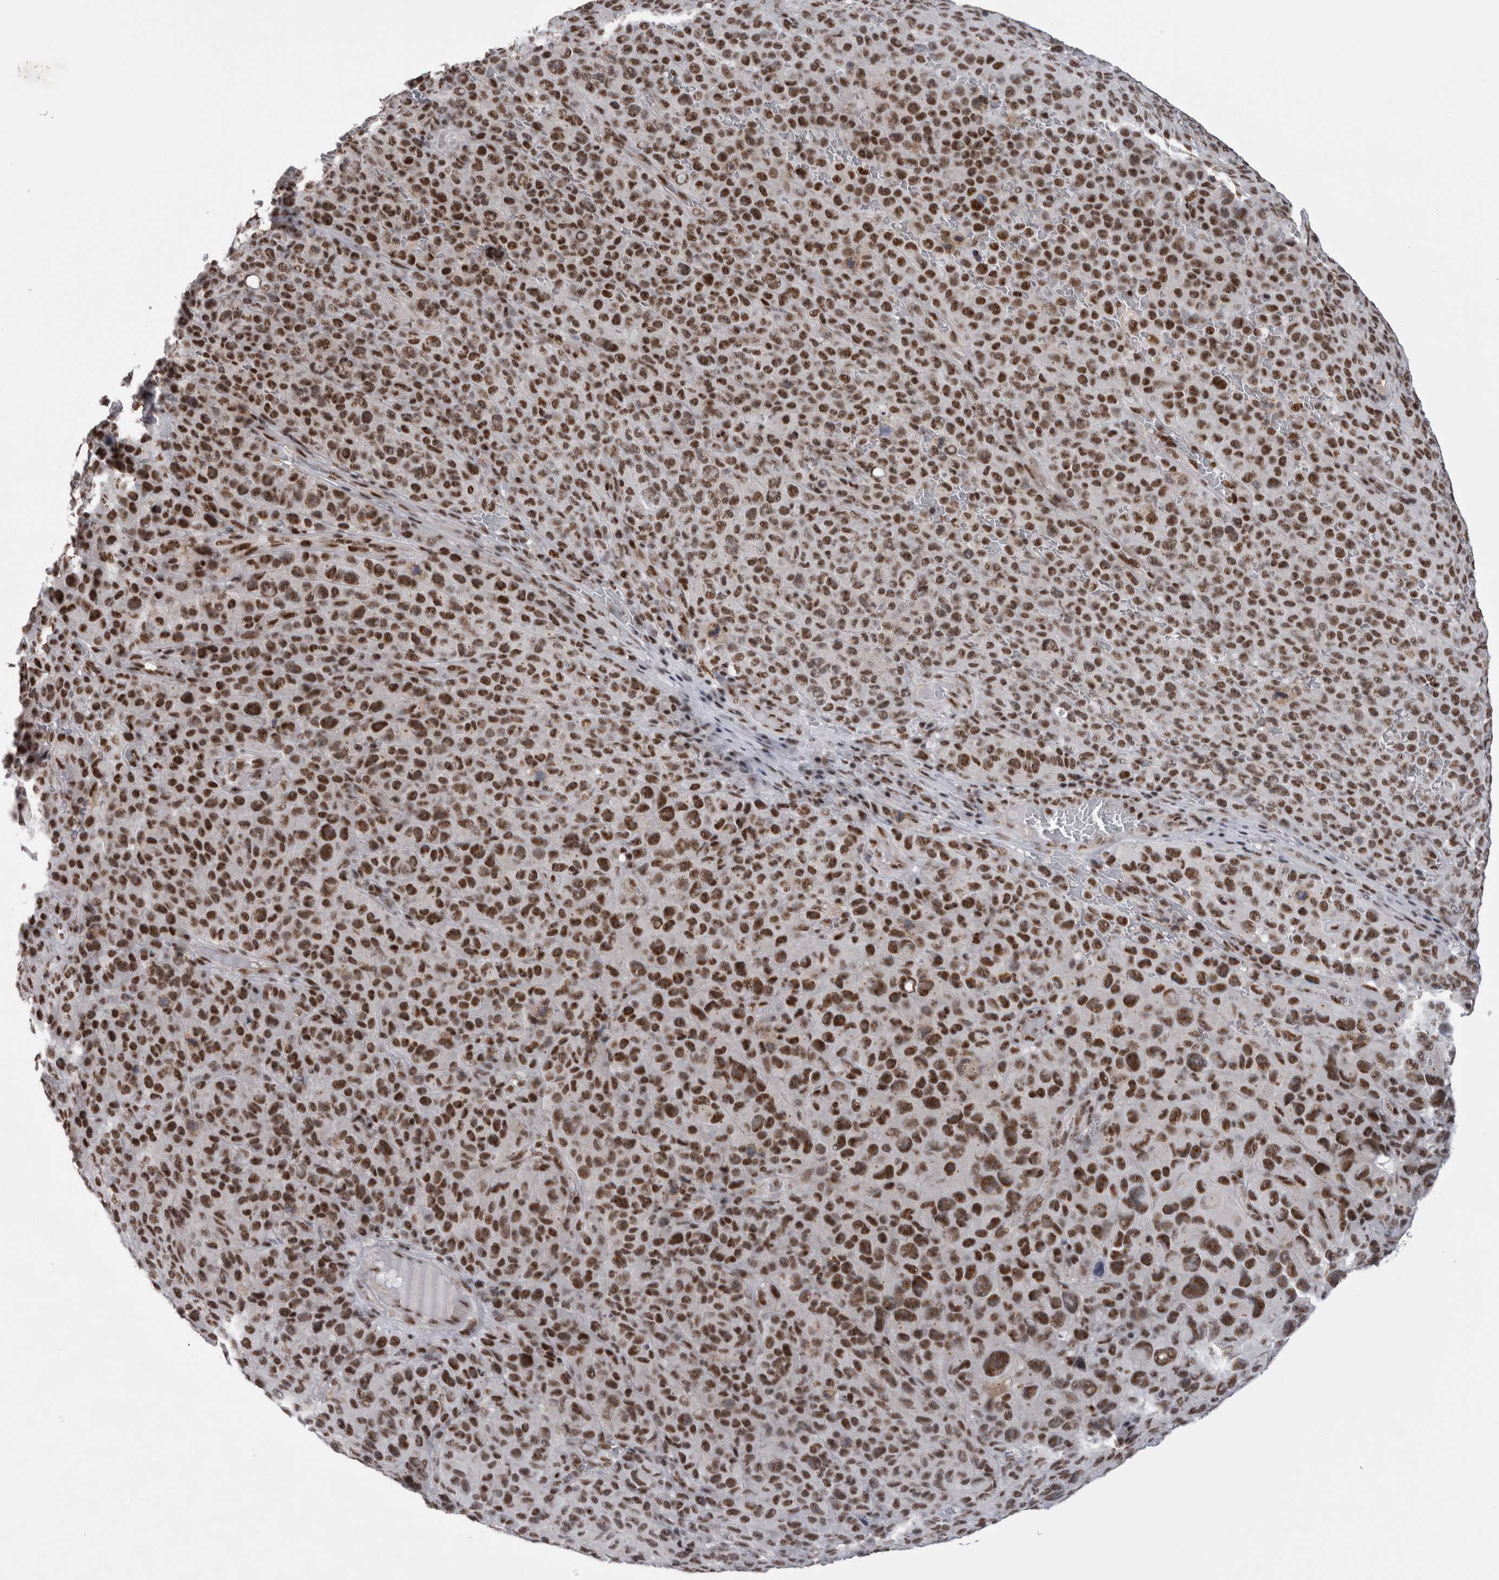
{"staining": {"intensity": "strong", "quantity": ">75%", "location": "nuclear"}, "tissue": "melanoma", "cell_type": "Tumor cells", "image_type": "cancer", "snomed": [{"axis": "morphology", "description": "Malignant melanoma, NOS"}, {"axis": "topography", "description": "Skin"}], "caption": "A high amount of strong nuclear expression is appreciated in about >75% of tumor cells in malignant melanoma tissue.", "gene": "CDK11A", "patient": {"sex": "female", "age": 82}}